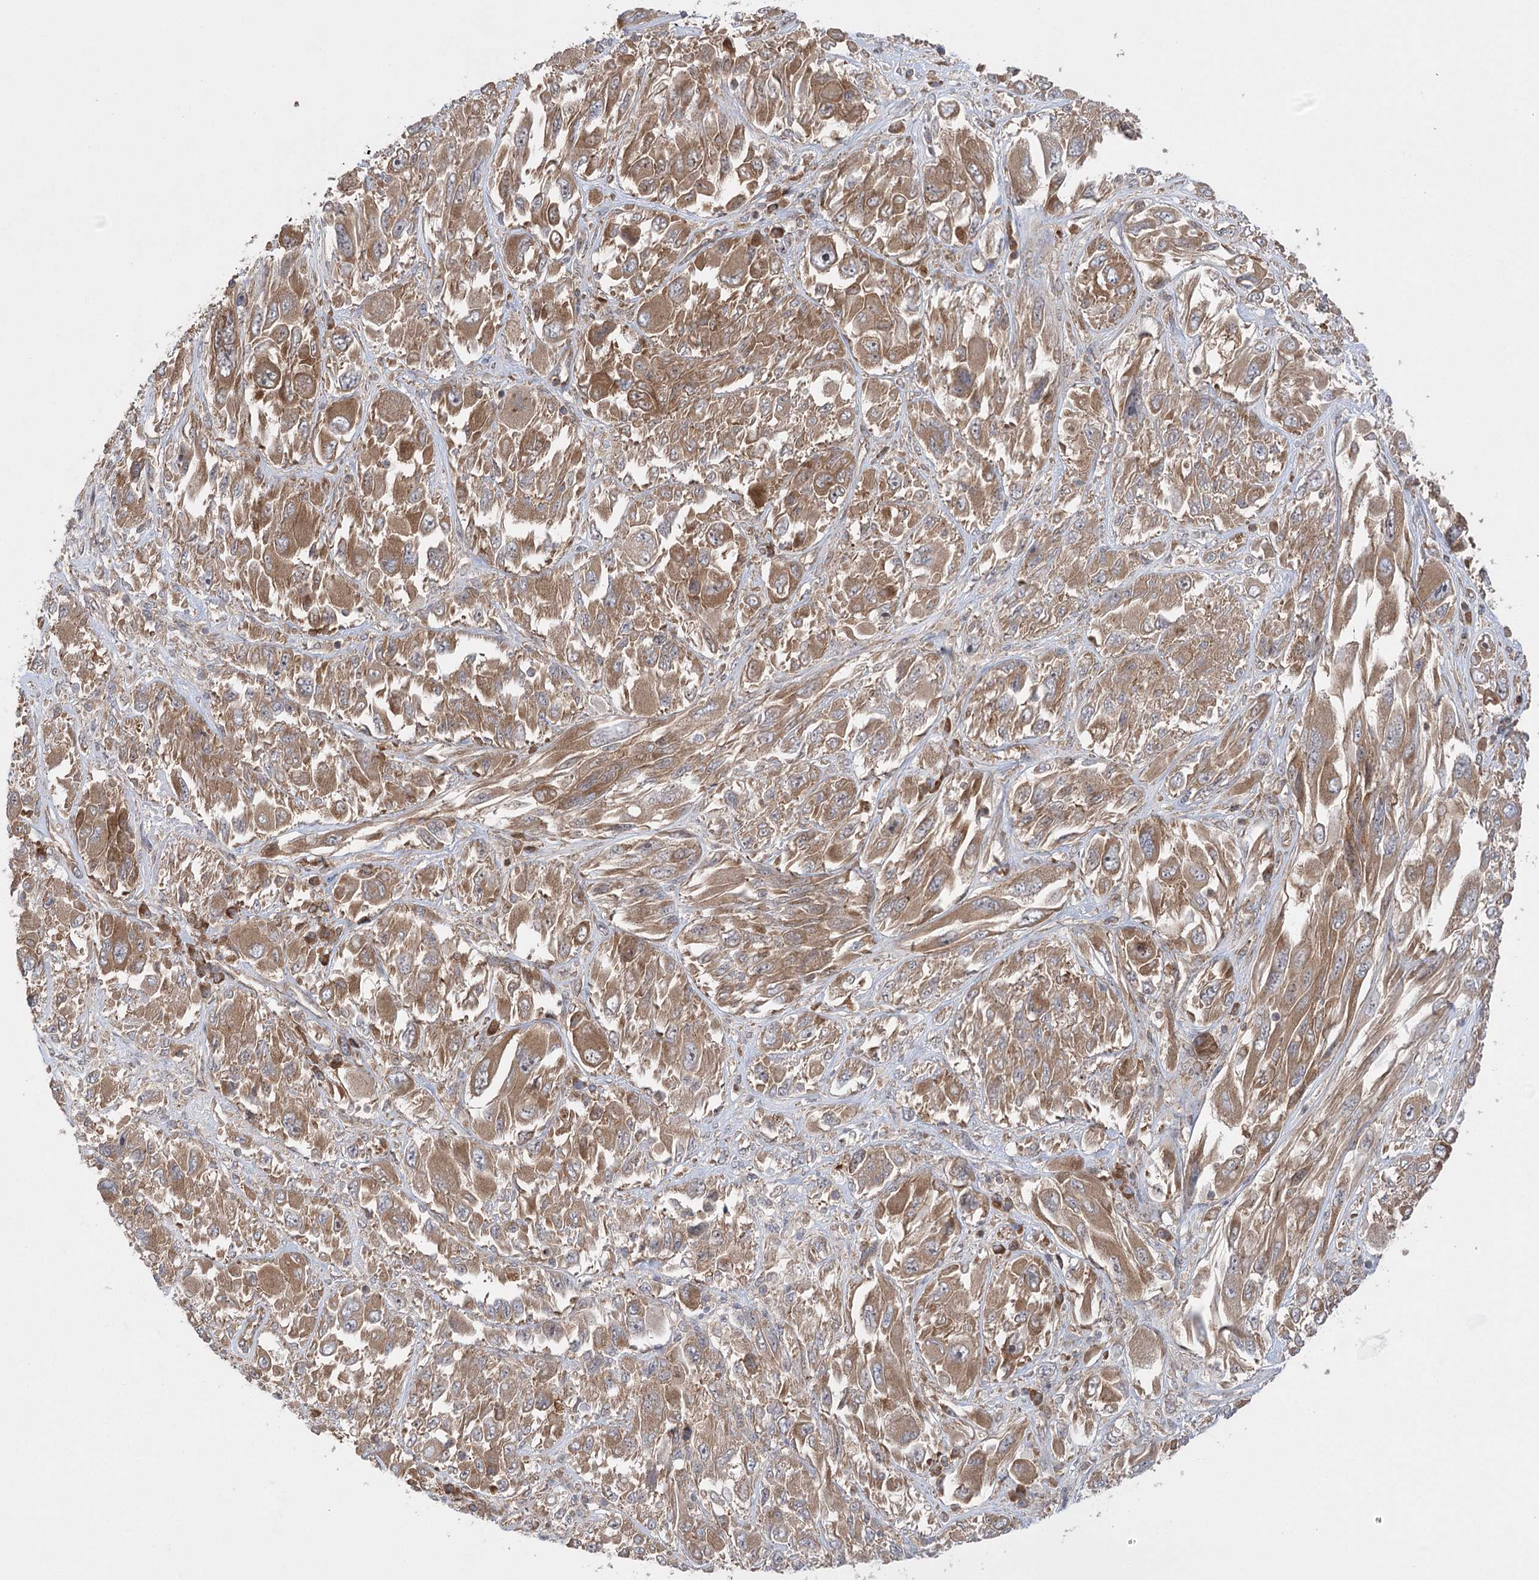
{"staining": {"intensity": "moderate", "quantity": ">75%", "location": "cytoplasmic/membranous"}, "tissue": "melanoma", "cell_type": "Tumor cells", "image_type": "cancer", "snomed": [{"axis": "morphology", "description": "Malignant melanoma, NOS"}, {"axis": "topography", "description": "Skin"}], "caption": "Immunohistochemistry of melanoma exhibits medium levels of moderate cytoplasmic/membranous expression in approximately >75% of tumor cells. Ihc stains the protein in brown and the nuclei are stained blue.", "gene": "EIF3A", "patient": {"sex": "female", "age": 91}}